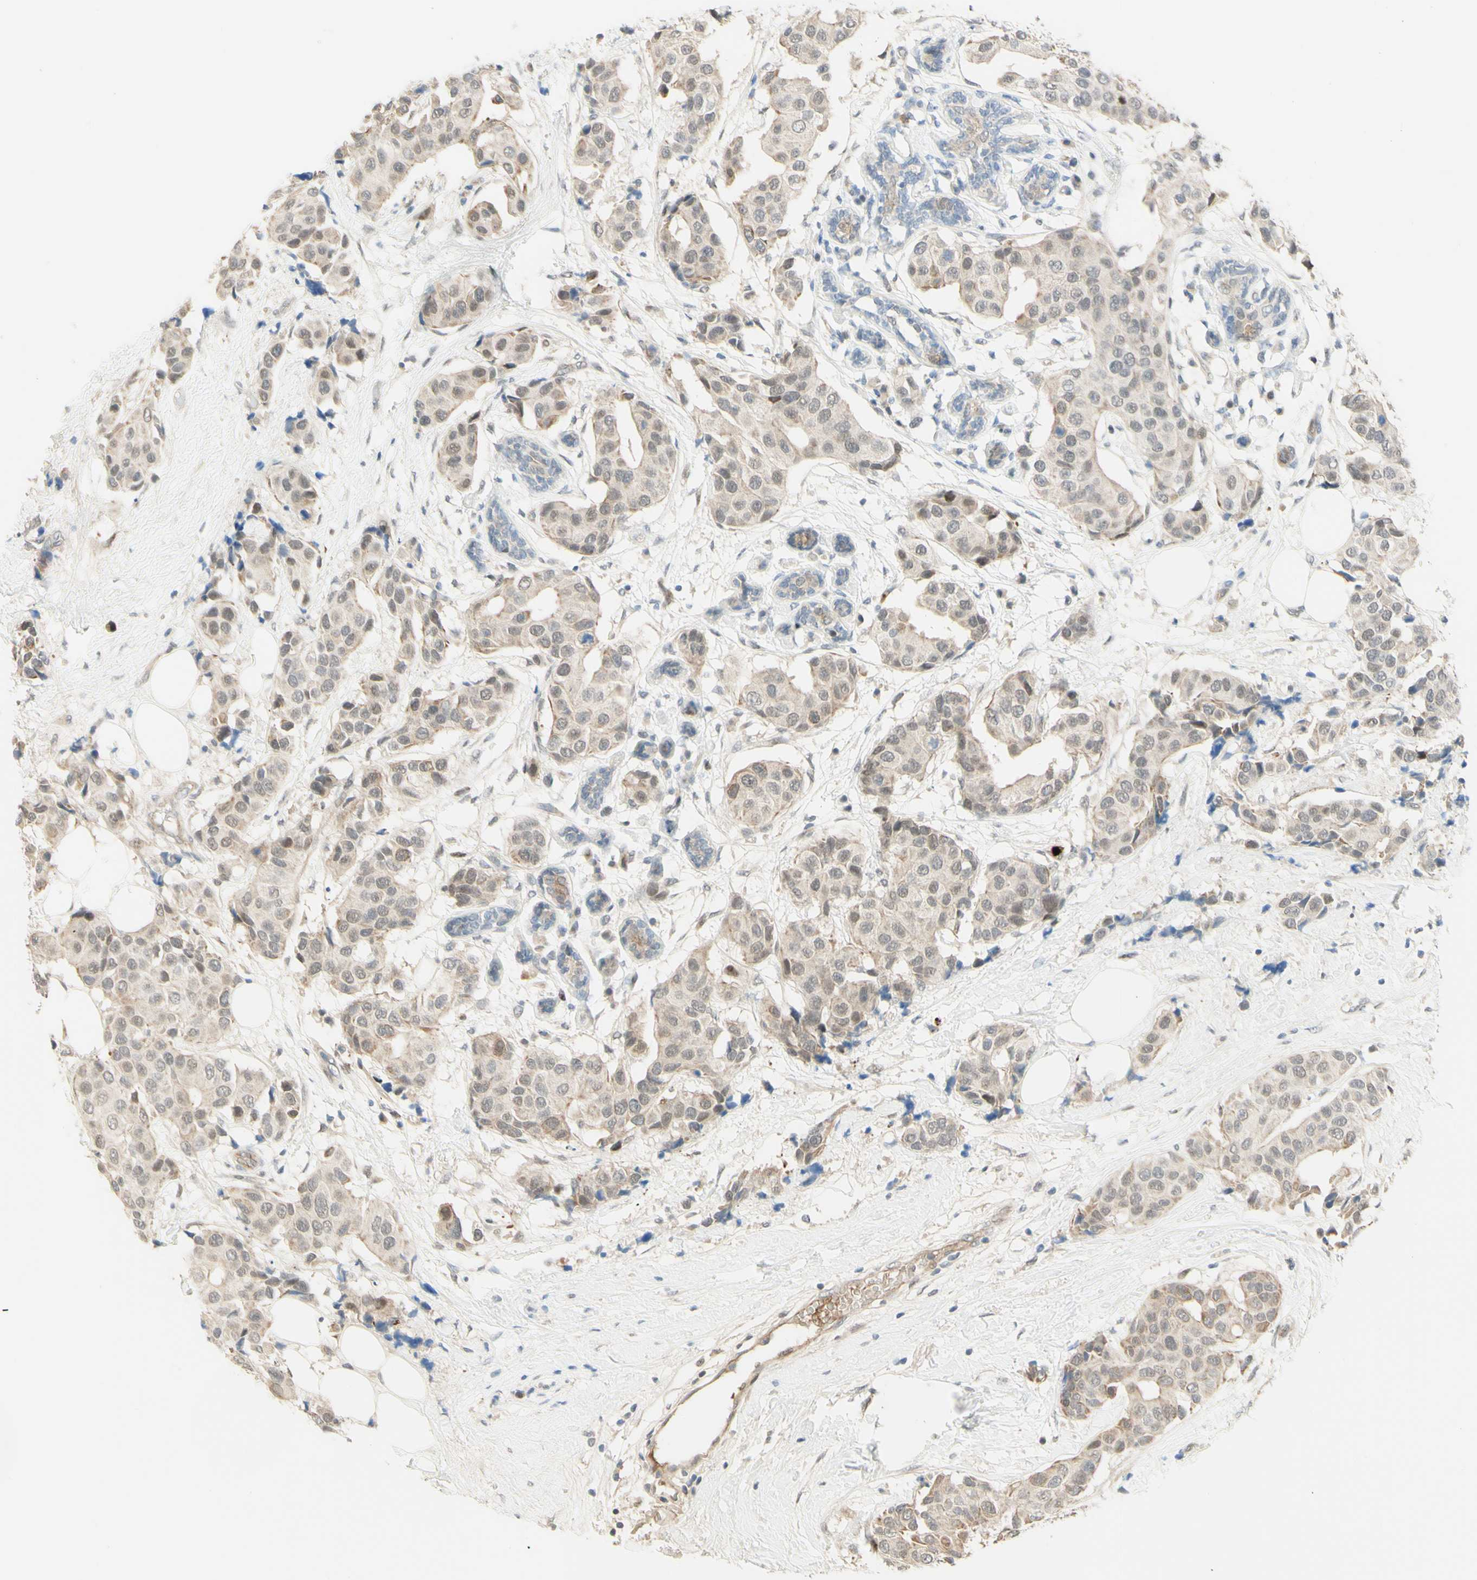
{"staining": {"intensity": "weak", "quantity": "25%-75%", "location": "cytoplasmic/membranous,nuclear"}, "tissue": "breast cancer", "cell_type": "Tumor cells", "image_type": "cancer", "snomed": [{"axis": "morphology", "description": "Normal tissue, NOS"}, {"axis": "morphology", "description": "Duct carcinoma"}, {"axis": "topography", "description": "Breast"}], "caption": "This is a histology image of immunohistochemistry staining of infiltrating ductal carcinoma (breast), which shows weak staining in the cytoplasmic/membranous and nuclear of tumor cells.", "gene": "ANGPT2", "patient": {"sex": "female", "age": 39}}